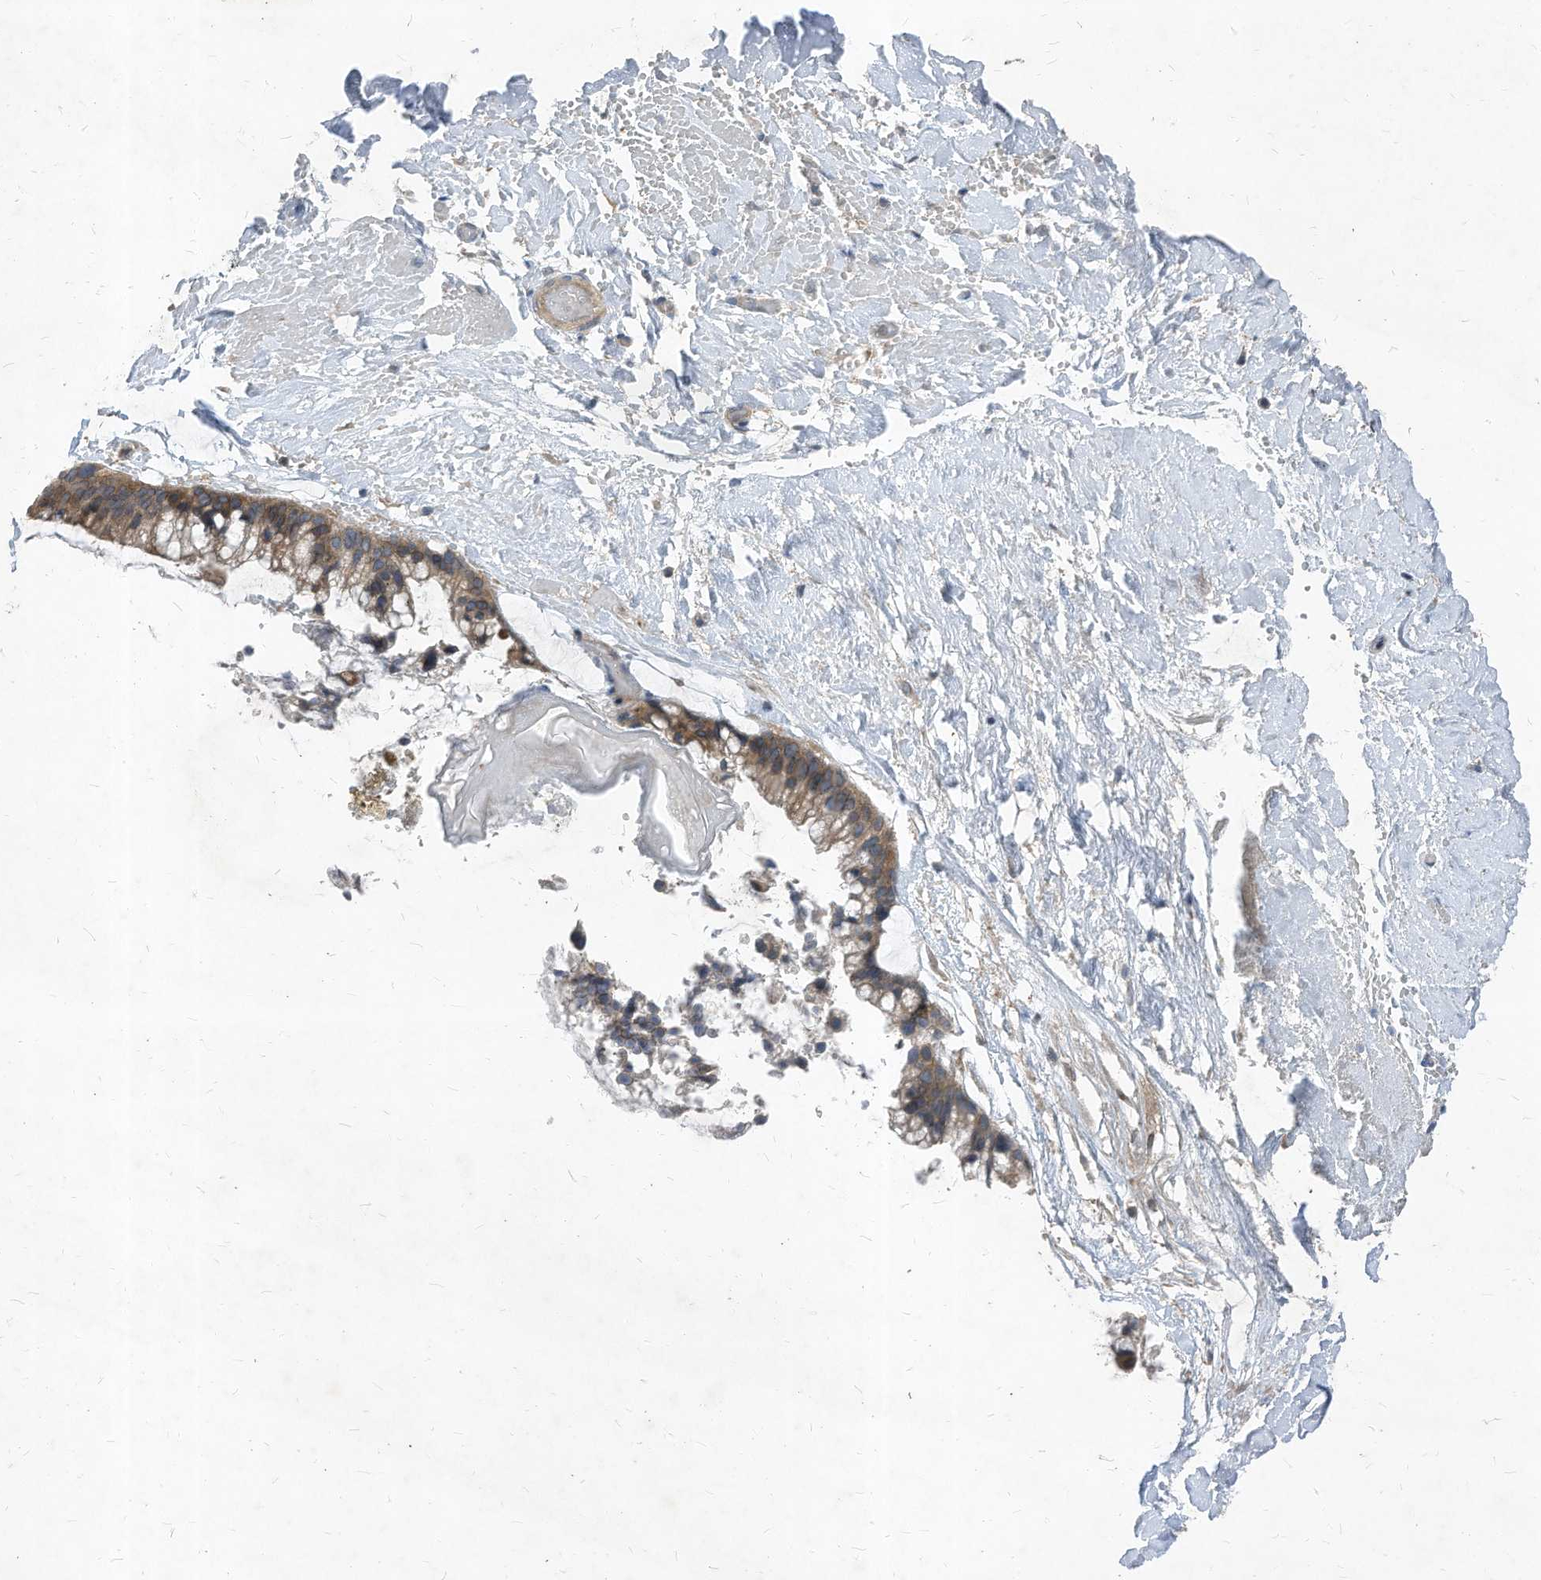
{"staining": {"intensity": "weak", "quantity": ">75%", "location": "cytoplasmic/membranous"}, "tissue": "ovarian cancer", "cell_type": "Tumor cells", "image_type": "cancer", "snomed": [{"axis": "morphology", "description": "Cystadenocarcinoma, mucinous, NOS"}, {"axis": "topography", "description": "Ovary"}], "caption": "Immunohistochemical staining of human mucinous cystadenocarcinoma (ovarian) exhibits low levels of weak cytoplasmic/membranous protein positivity in about >75% of tumor cells.", "gene": "KPNB1", "patient": {"sex": "female", "age": 39}}